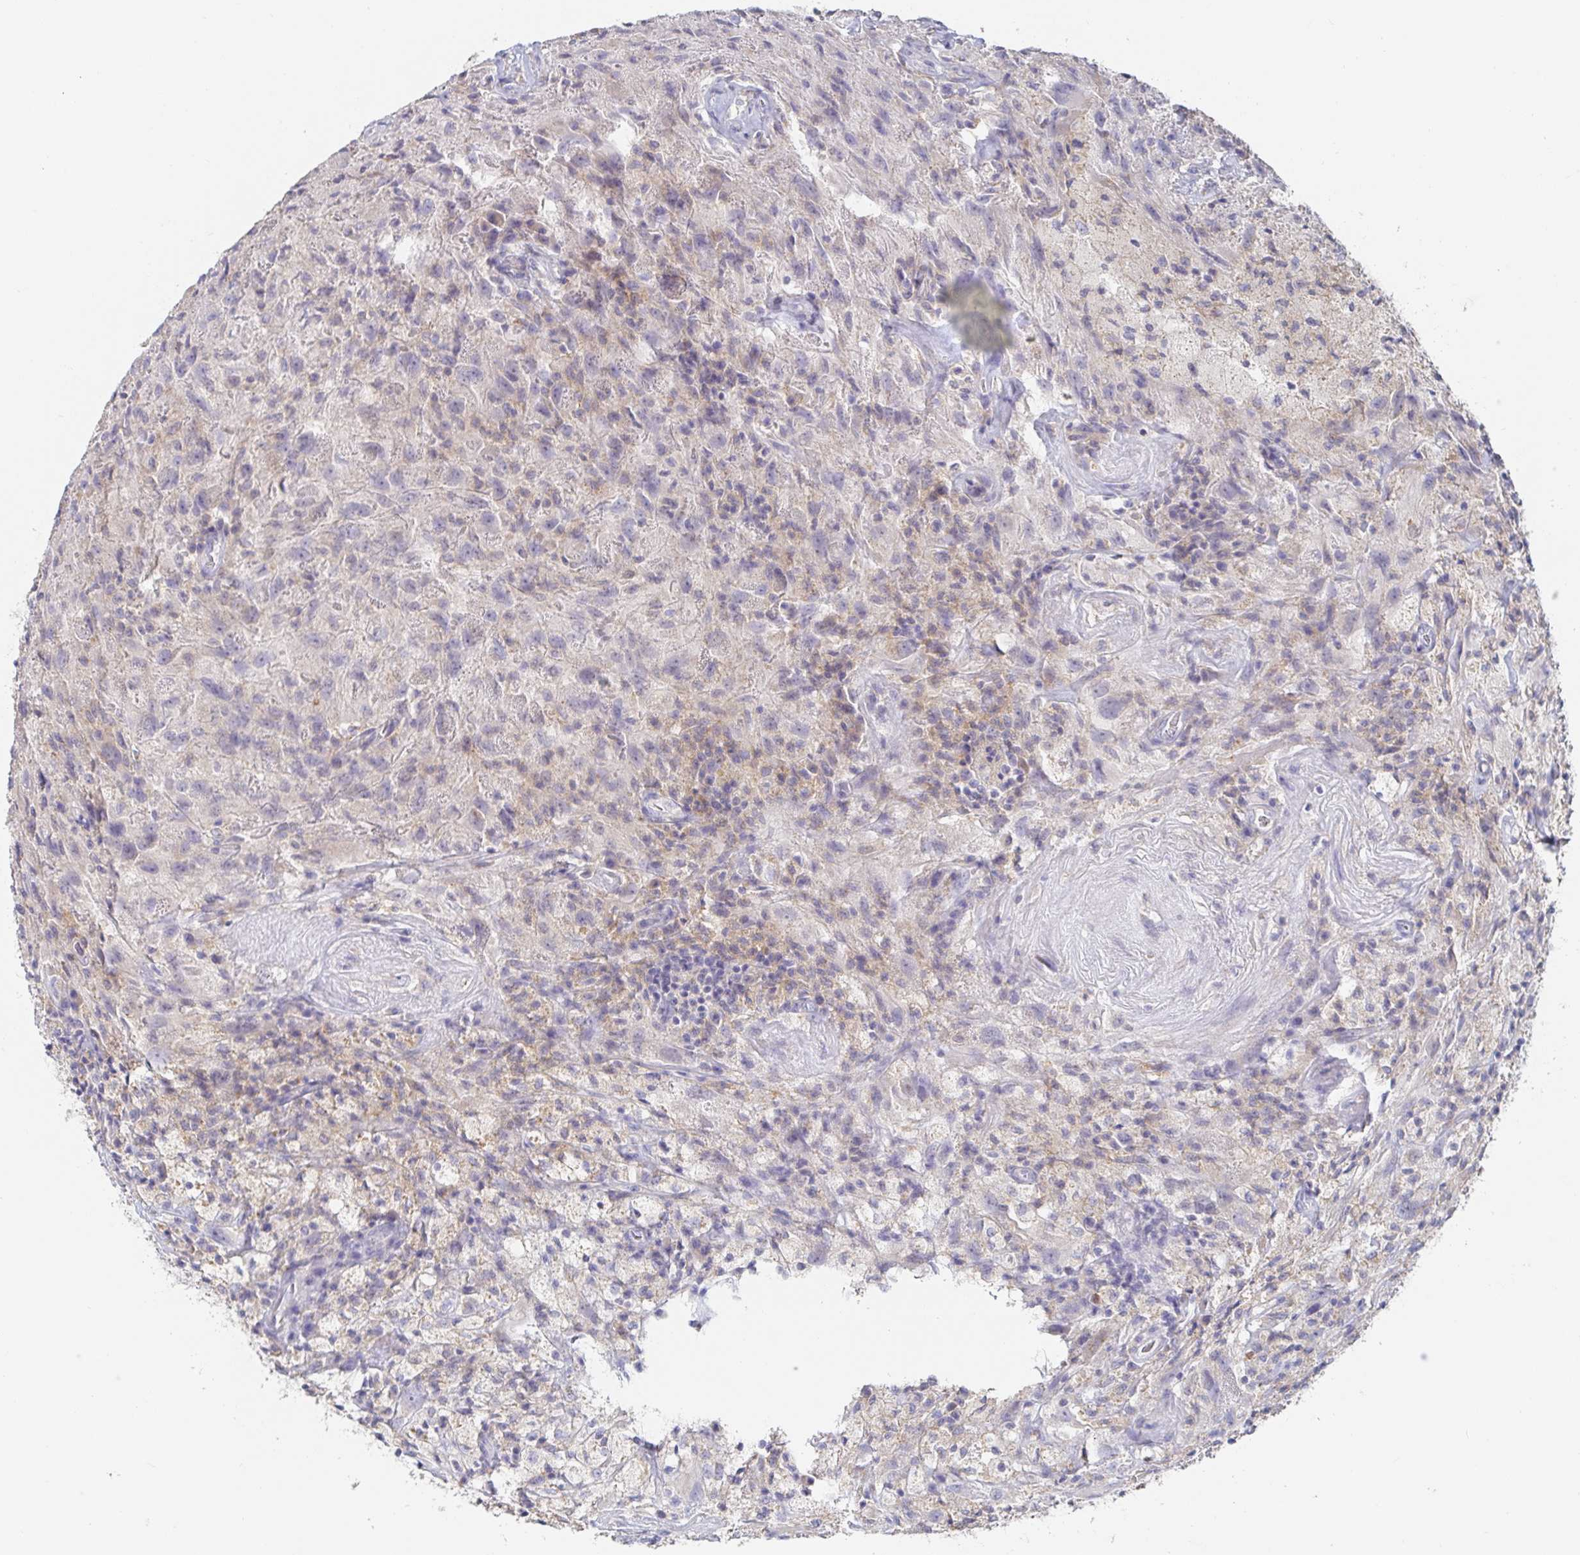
{"staining": {"intensity": "negative", "quantity": "none", "location": "none"}, "tissue": "glioma", "cell_type": "Tumor cells", "image_type": "cancer", "snomed": [{"axis": "morphology", "description": "Glioma, malignant, High grade"}, {"axis": "topography", "description": "Brain"}], "caption": "Immunohistochemical staining of malignant glioma (high-grade) displays no significant staining in tumor cells. (Stains: DAB (3,3'-diaminobenzidine) immunohistochemistry (IHC) with hematoxylin counter stain, Microscopy: brightfield microscopy at high magnification).", "gene": "SPPL3", "patient": {"sex": "male", "age": 68}}